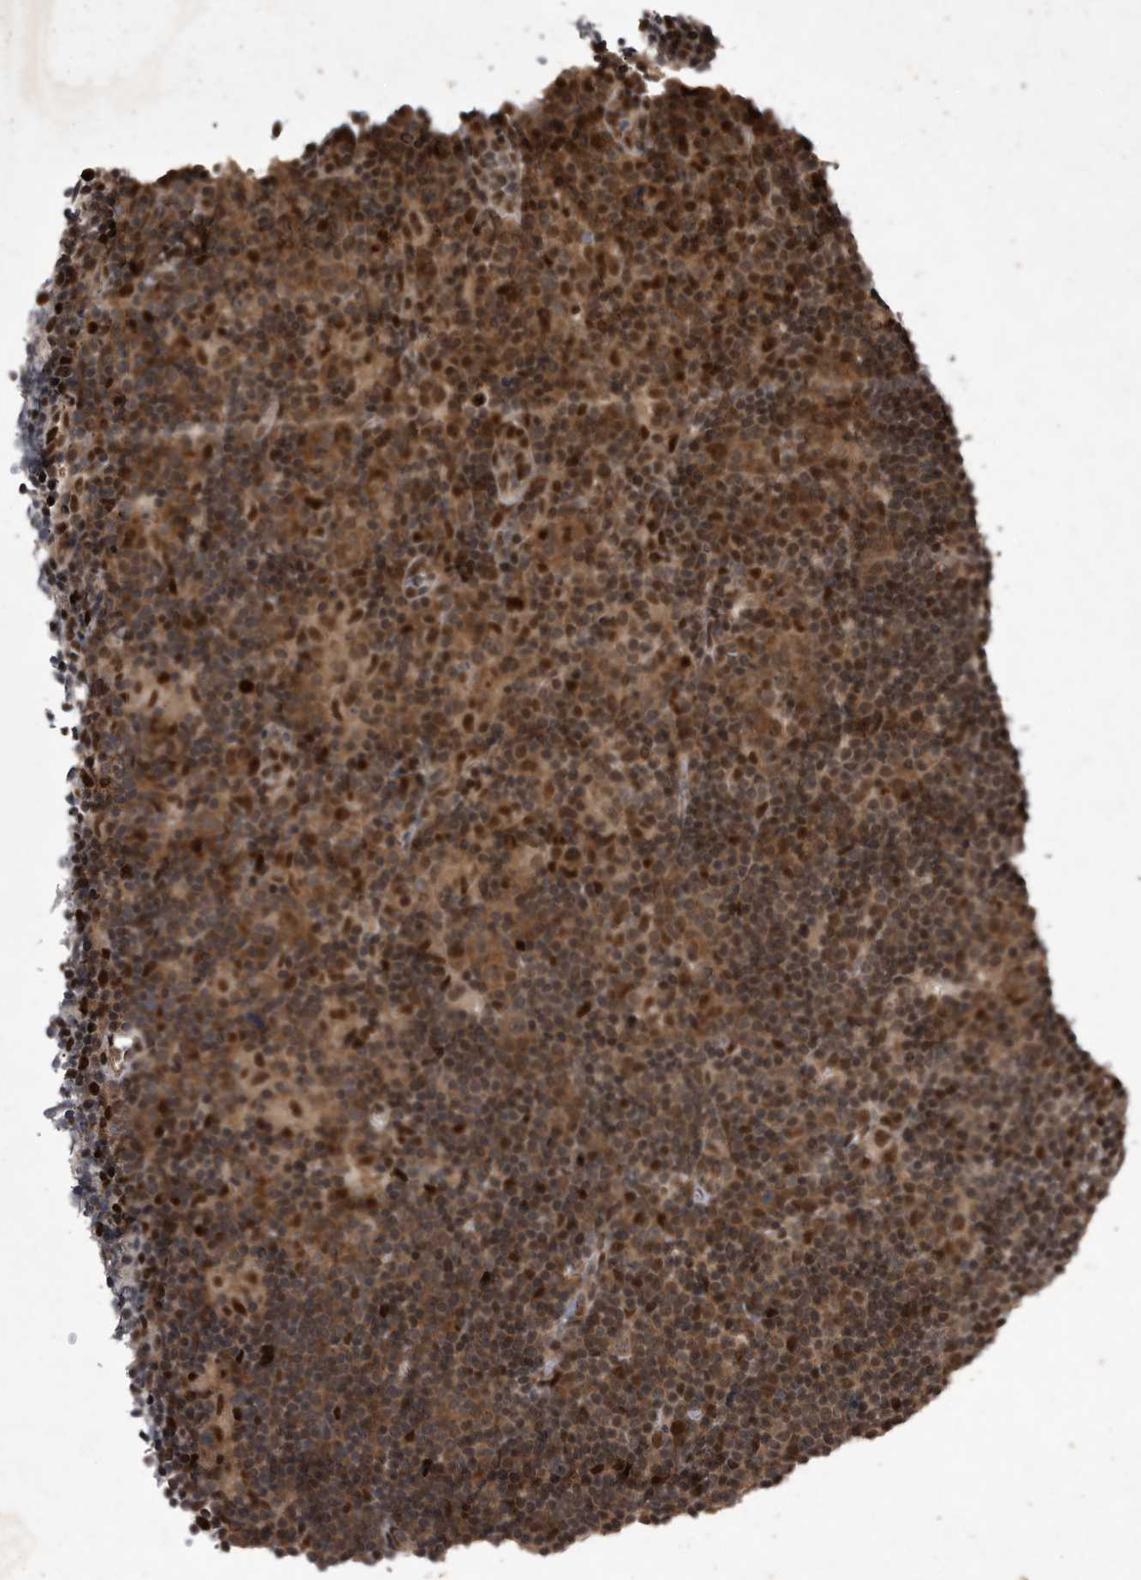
{"staining": {"intensity": "strong", "quantity": ">75%", "location": "cytoplasmic/membranous,nuclear"}, "tissue": "lymphoma", "cell_type": "Tumor cells", "image_type": "cancer", "snomed": [{"axis": "morphology", "description": "Hodgkin's disease, NOS"}, {"axis": "topography", "description": "Lymph node"}], "caption": "Hodgkin's disease tissue reveals strong cytoplasmic/membranous and nuclear positivity in approximately >75% of tumor cells, visualized by immunohistochemistry.", "gene": "RAD23B", "patient": {"sex": "female", "age": 57}}